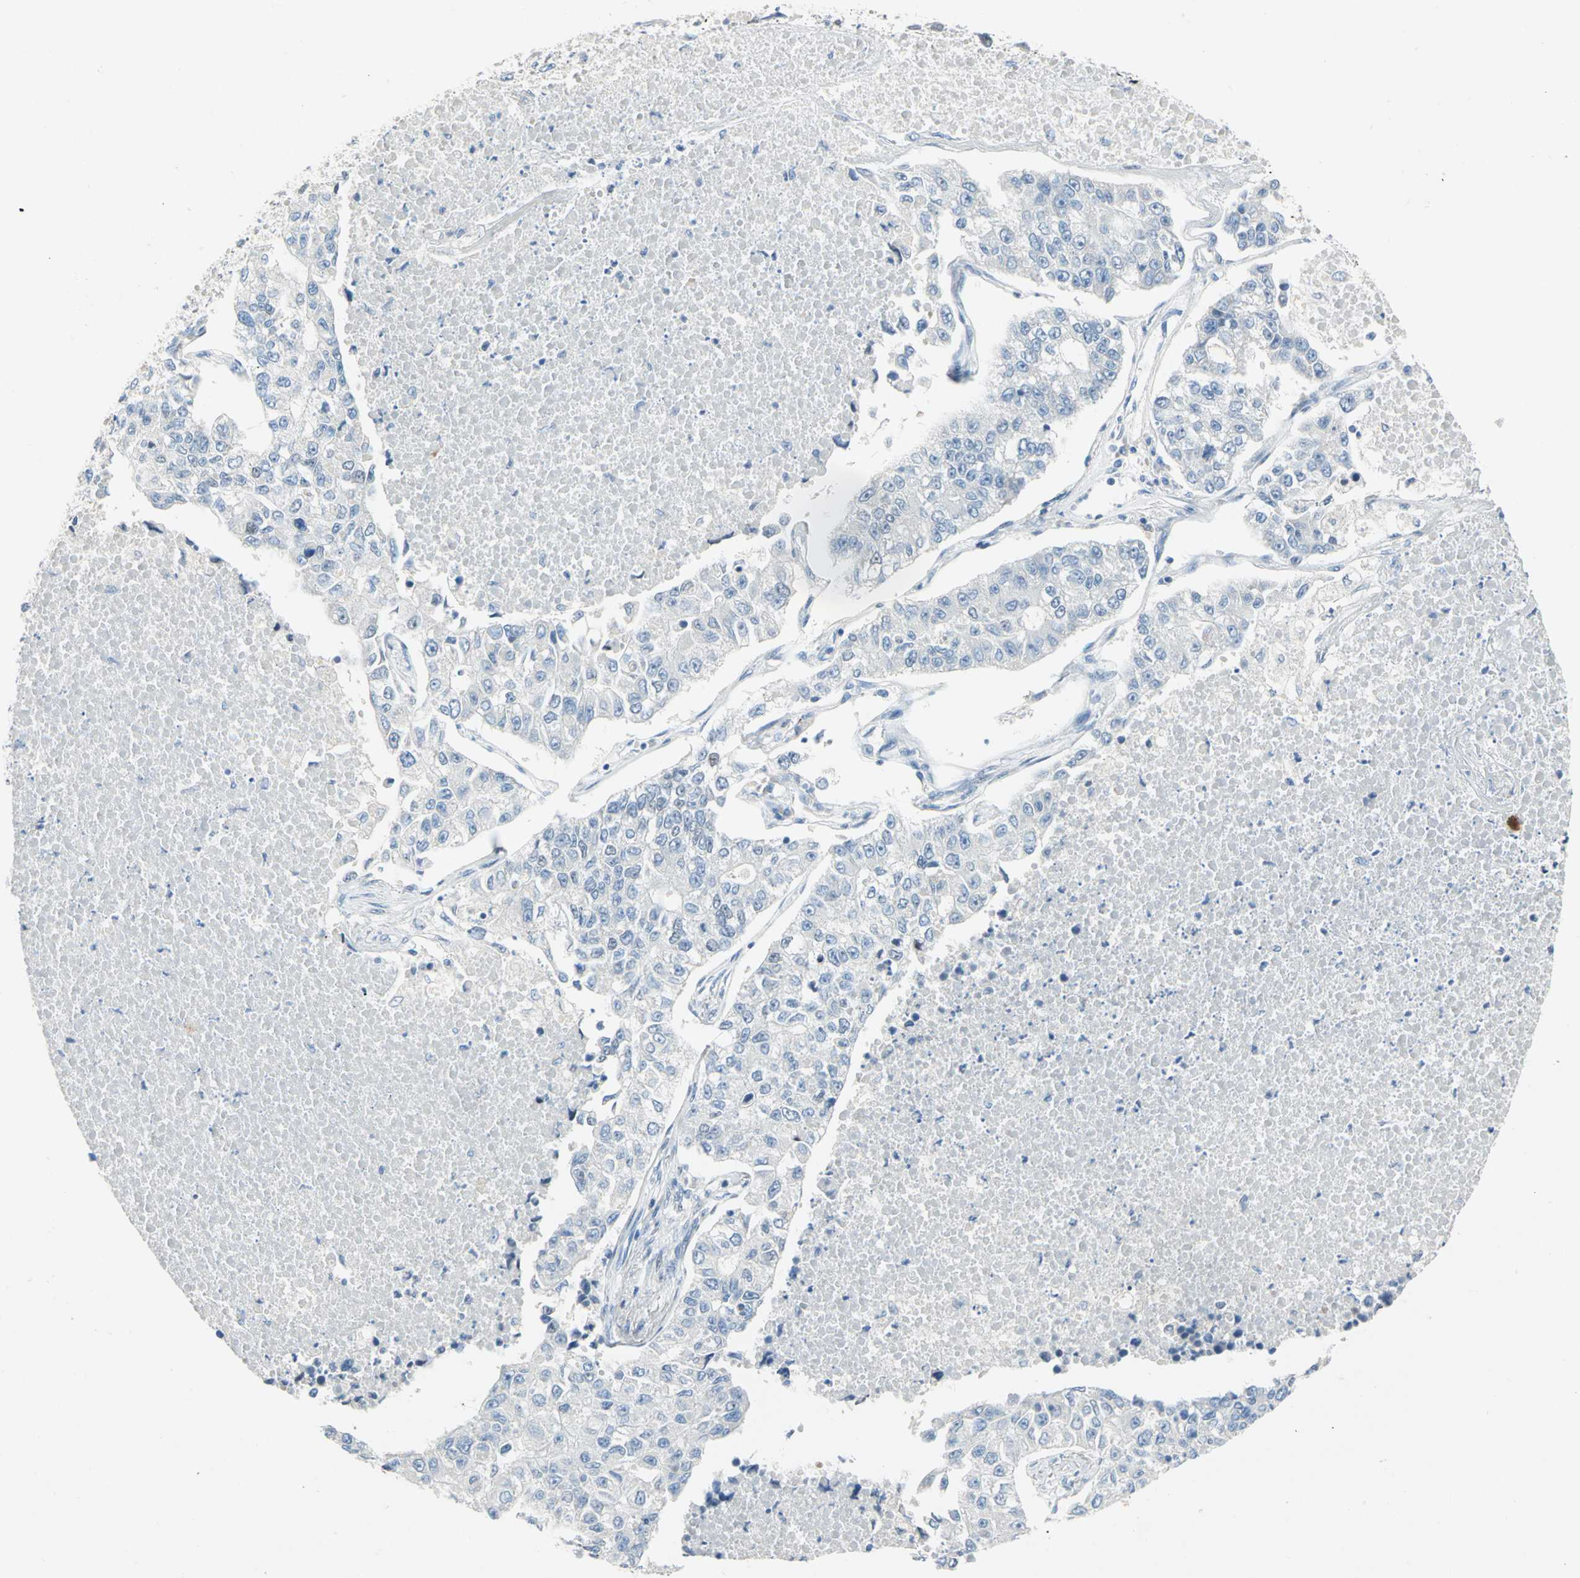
{"staining": {"intensity": "negative", "quantity": "none", "location": "none"}, "tissue": "lung cancer", "cell_type": "Tumor cells", "image_type": "cancer", "snomed": [{"axis": "morphology", "description": "Adenocarcinoma, NOS"}, {"axis": "topography", "description": "Lung"}], "caption": "Tumor cells are negative for brown protein staining in lung cancer.", "gene": "NAB2", "patient": {"sex": "male", "age": 49}}